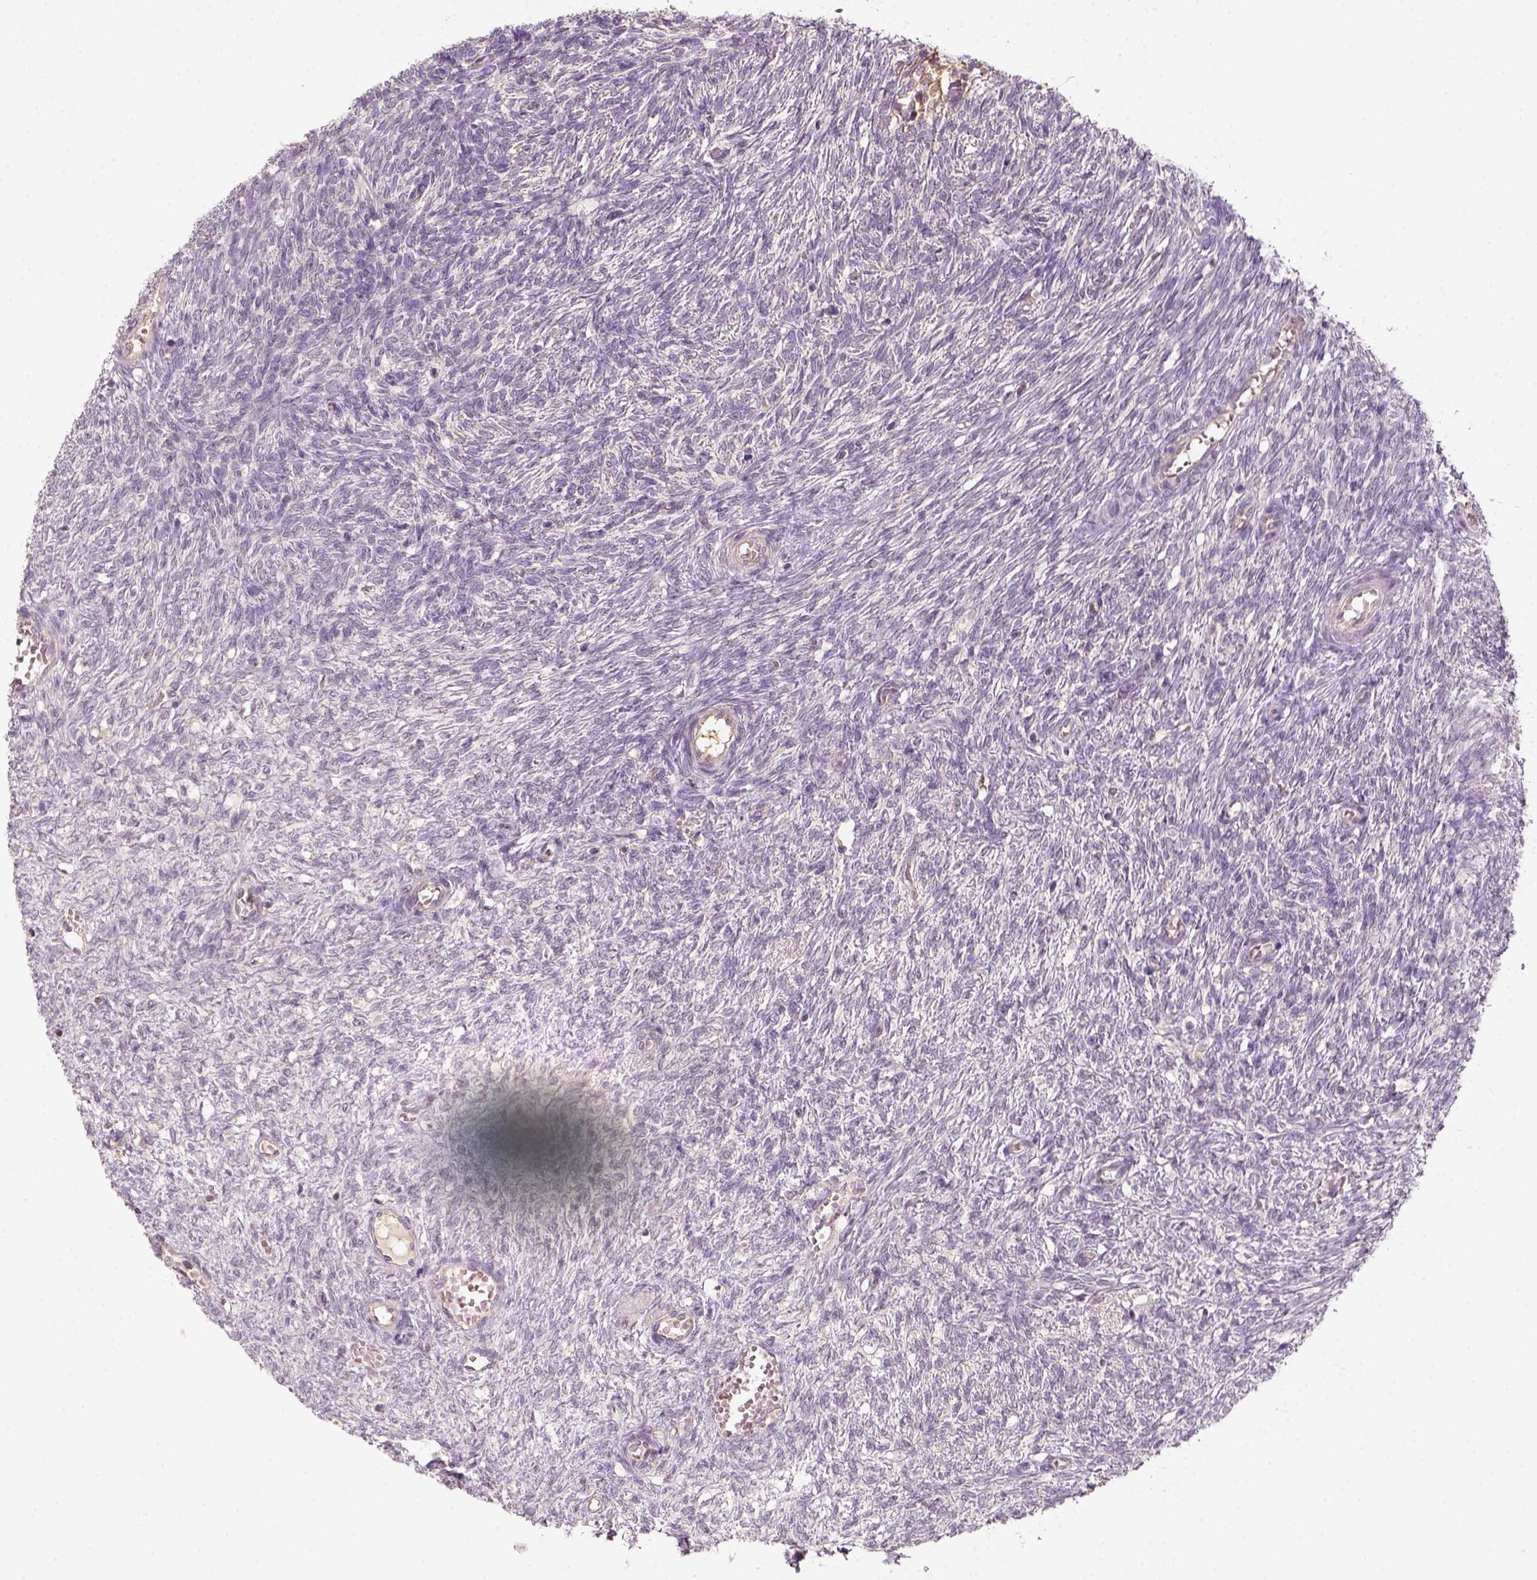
{"staining": {"intensity": "negative", "quantity": "none", "location": "none"}, "tissue": "ovary", "cell_type": "Follicle cells", "image_type": "normal", "snomed": [{"axis": "morphology", "description": "Normal tissue, NOS"}, {"axis": "topography", "description": "Ovary"}], "caption": "Immunohistochemical staining of normal ovary shows no significant expression in follicle cells.", "gene": "AQP9", "patient": {"sex": "female", "age": 46}}